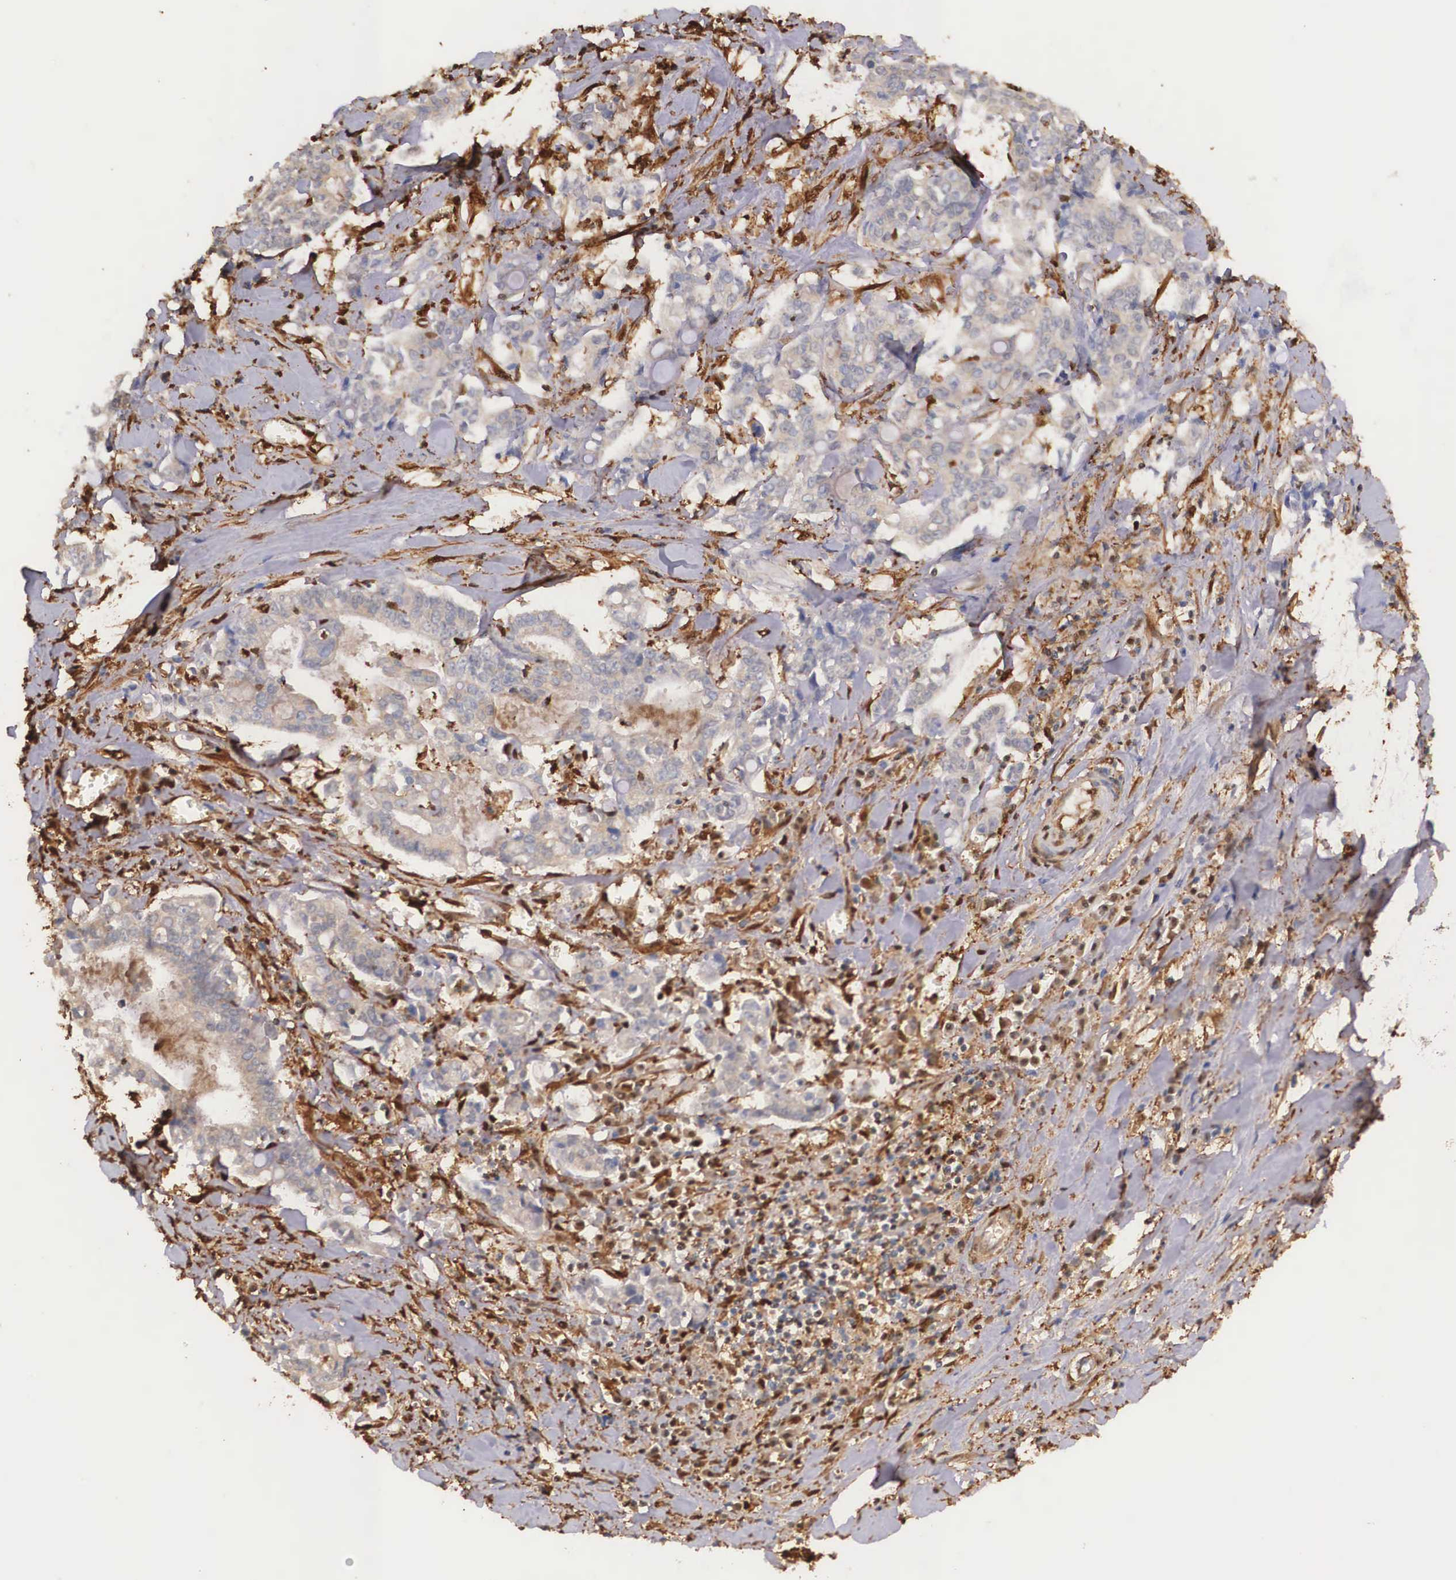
{"staining": {"intensity": "weak", "quantity": "<25%", "location": "cytoplasmic/membranous"}, "tissue": "liver cancer", "cell_type": "Tumor cells", "image_type": "cancer", "snomed": [{"axis": "morphology", "description": "Cholangiocarcinoma"}, {"axis": "topography", "description": "Liver"}], "caption": "DAB immunohistochemical staining of human liver cancer (cholangiocarcinoma) exhibits no significant staining in tumor cells.", "gene": "LGALS1", "patient": {"sex": "male", "age": 57}}